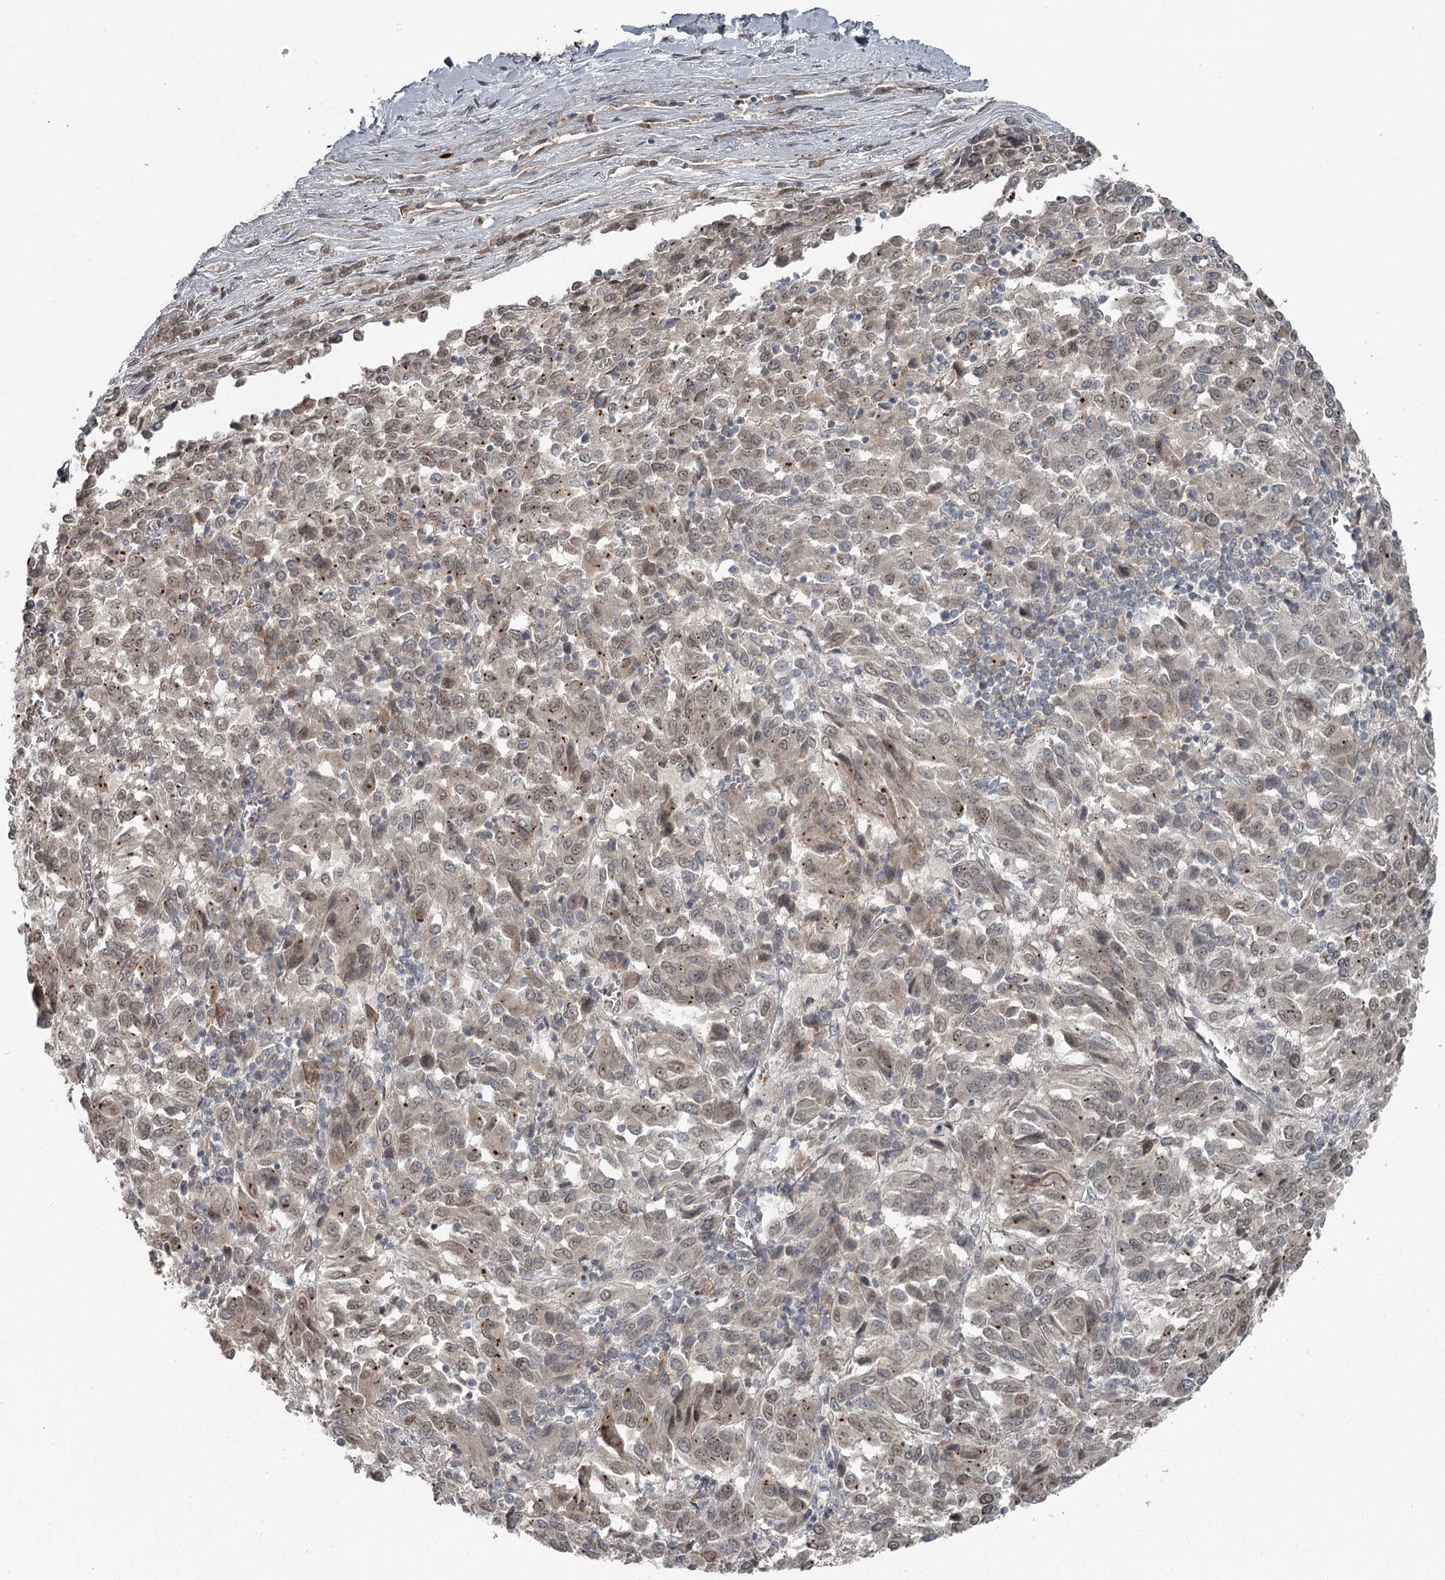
{"staining": {"intensity": "weak", "quantity": "25%-75%", "location": "cytoplasmic/membranous"}, "tissue": "melanoma", "cell_type": "Tumor cells", "image_type": "cancer", "snomed": [{"axis": "morphology", "description": "Malignant melanoma, Metastatic site"}, {"axis": "topography", "description": "Lung"}], "caption": "This micrograph shows IHC staining of malignant melanoma (metastatic site), with low weak cytoplasmic/membranous staining in about 25%-75% of tumor cells.", "gene": "SLC39A8", "patient": {"sex": "male", "age": 64}}